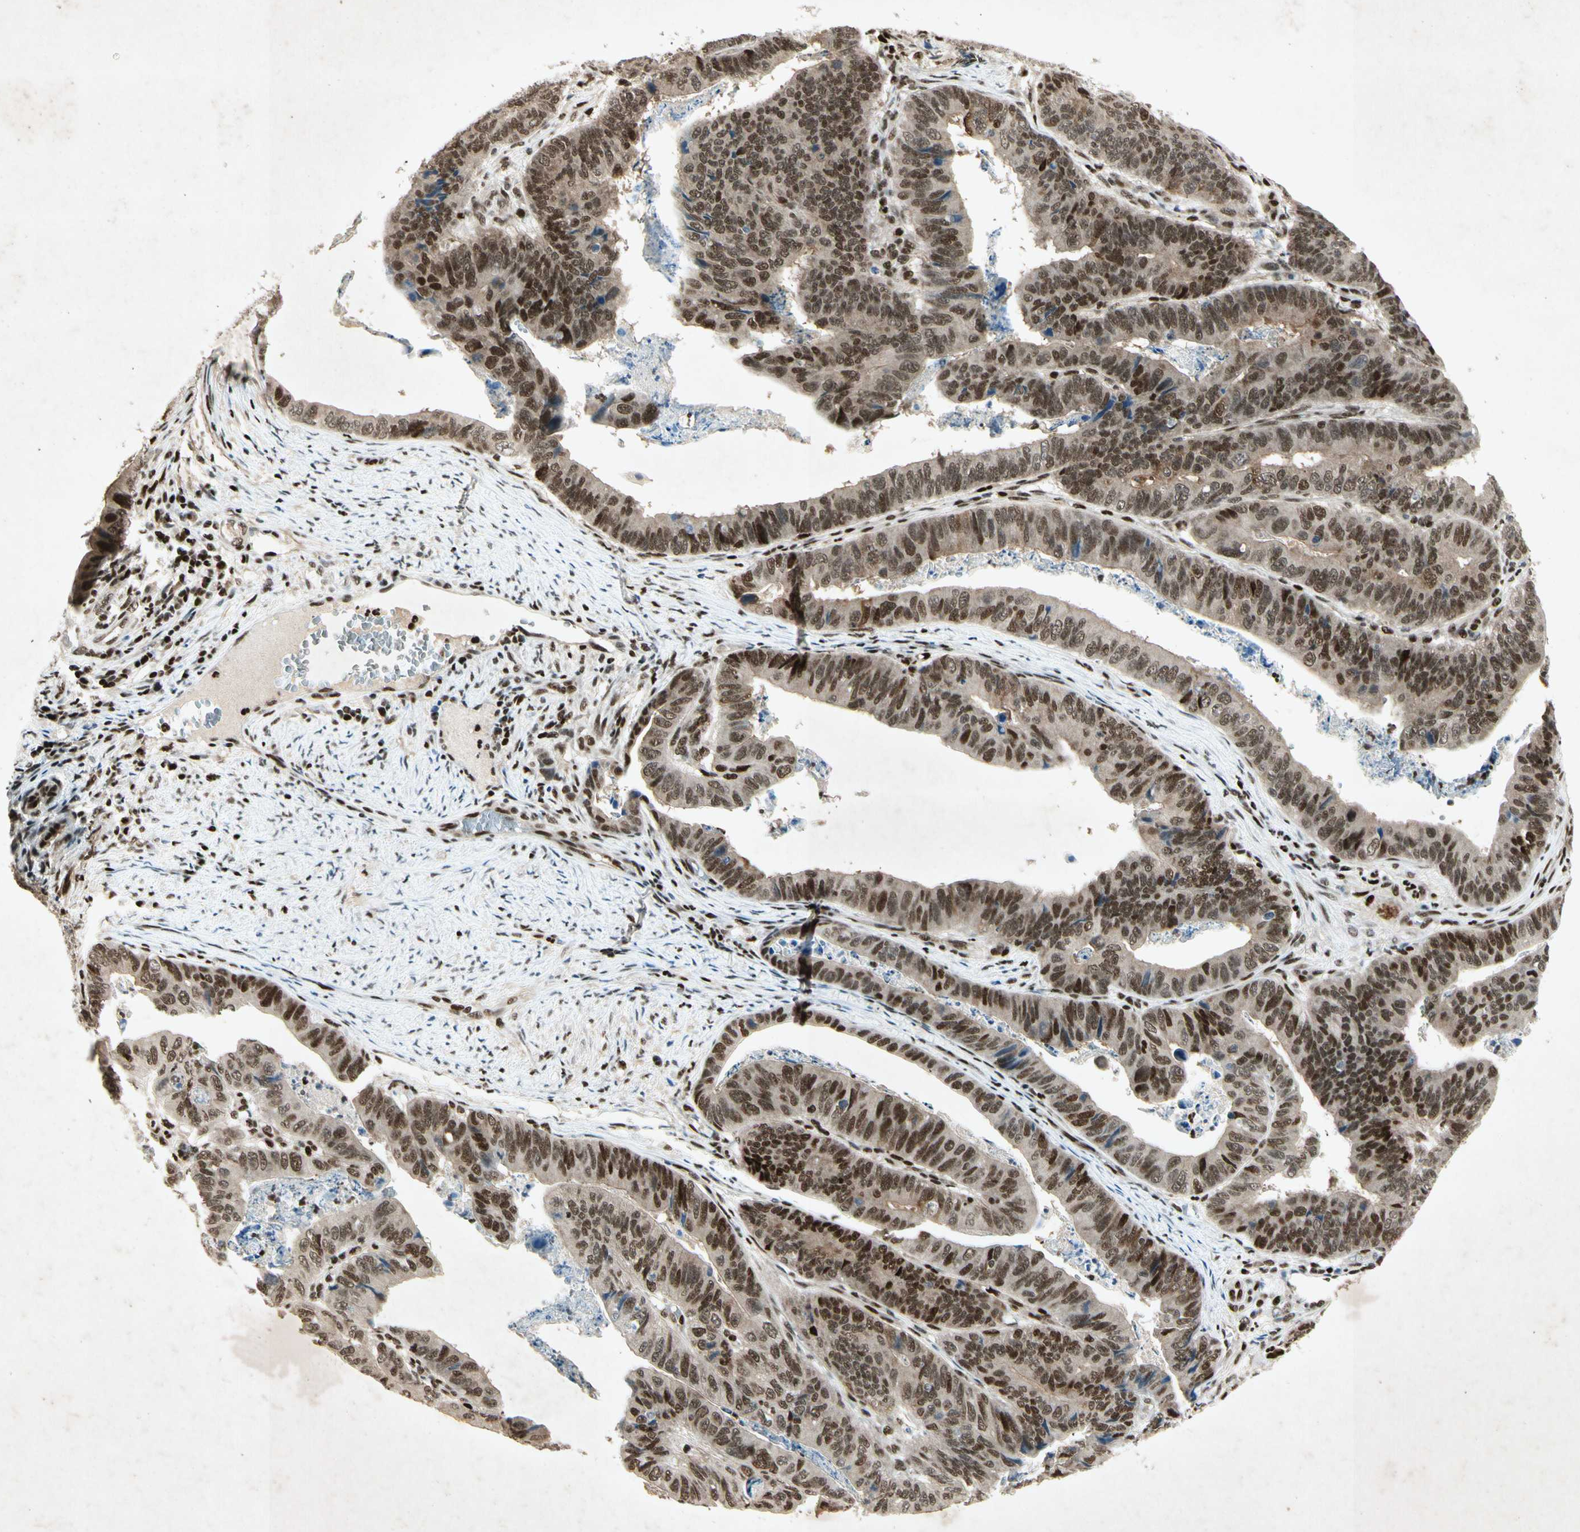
{"staining": {"intensity": "strong", "quantity": ">75%", "location": "cytoplasmic/membranous,nuclear"}, "tissue": "stomach cancer", "cell_type": "Tumor cells", "image_type": "cancer", "snomed": [{"axis": "morphology", "description": "Adenocarcinoma, NOS"}, {"axis": "topography", "description": "Stomach, lower"}], "caption": "Immunohistochemical staining of human stomach cancer reveals strong cytoplasmic/membranous and nuclear protein expression in approximately >75% of tumor cells.", "gene": "RNF43", "patient": {"sex": "male", "age": 77}}